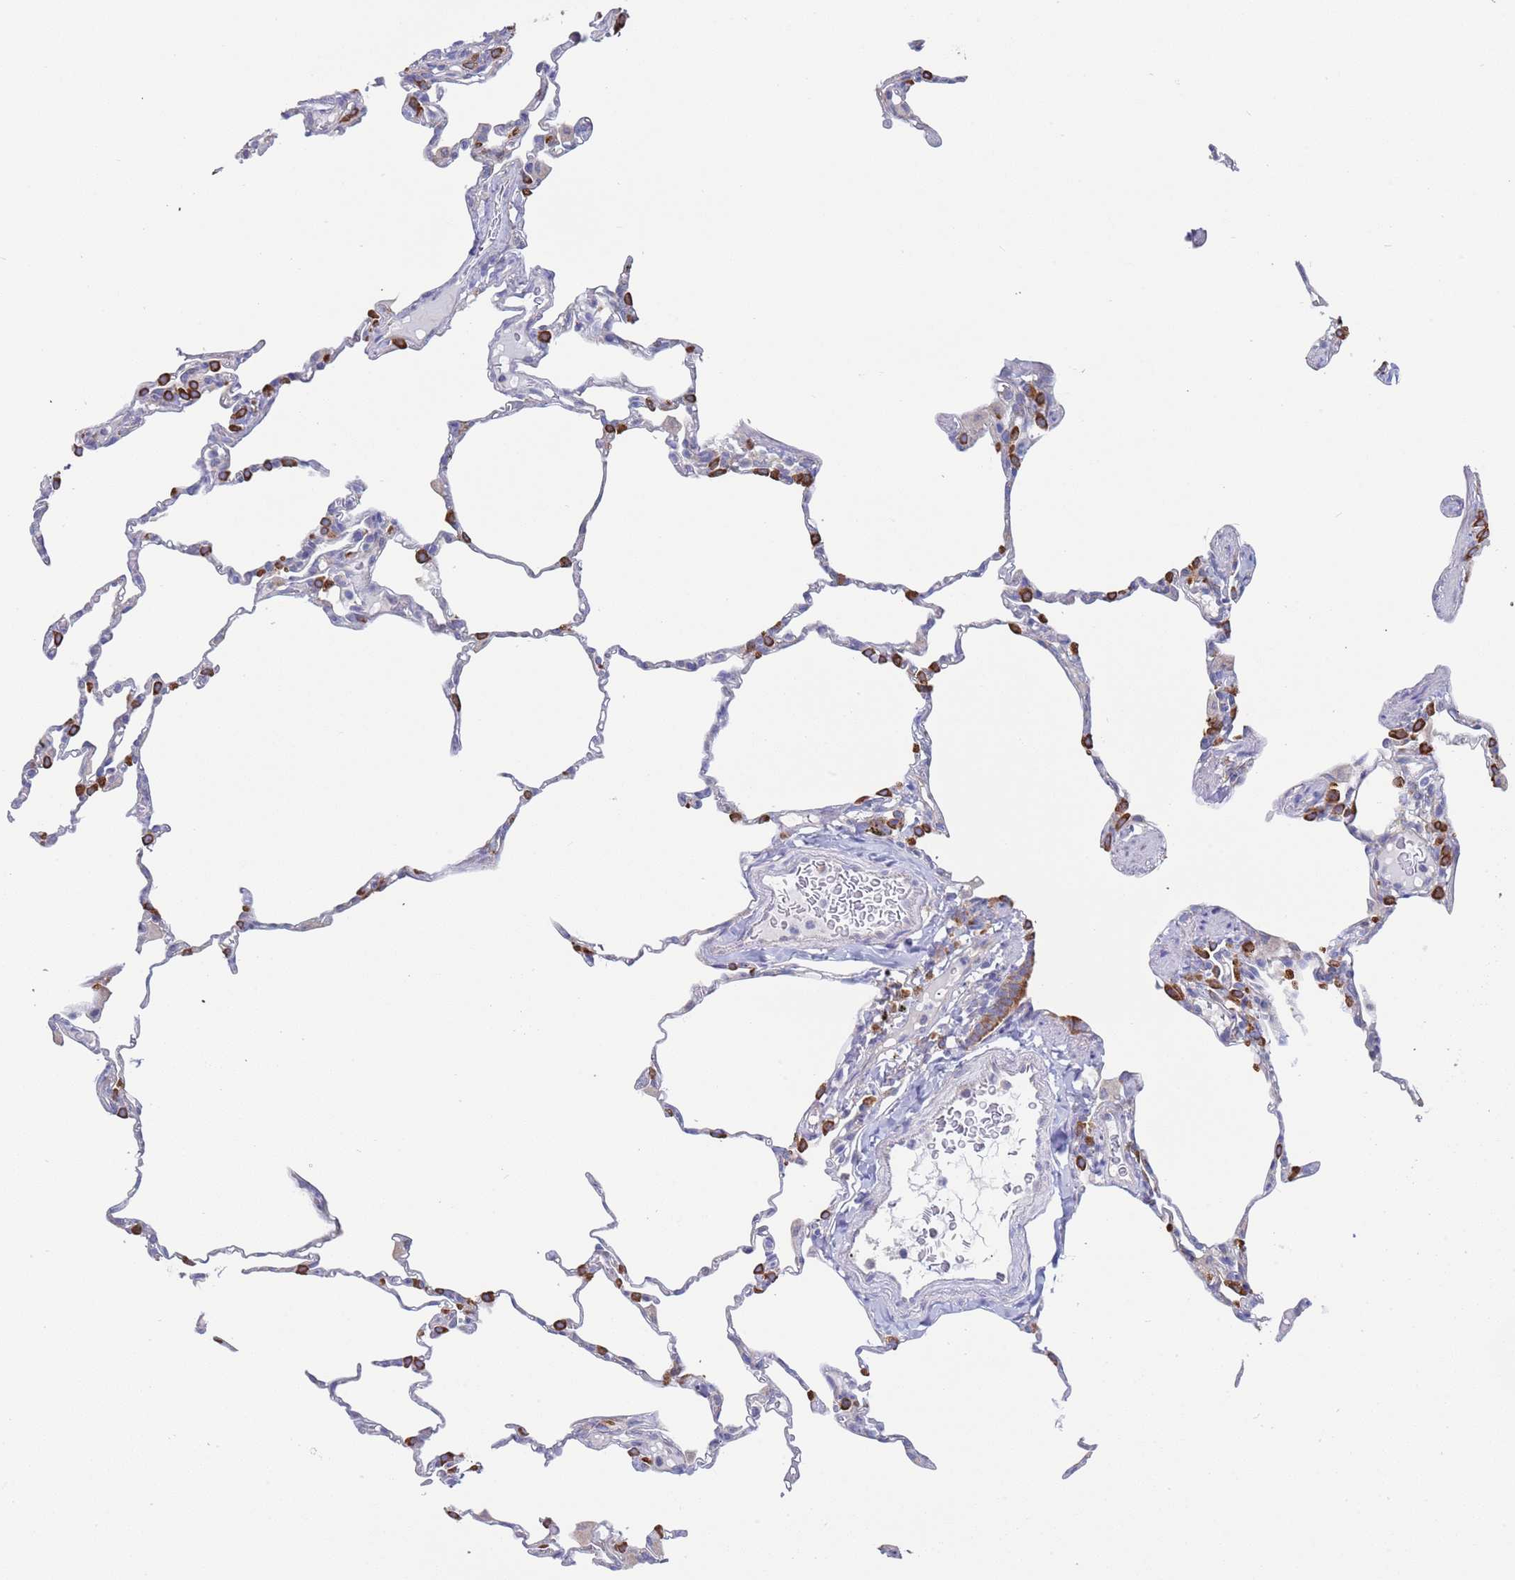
{"staining": {"intensity": "strong", "quantity": "25%-75%", "location": "cytoplasmic/membranous"}, "tissue": "lung", "cell_type": "Alveolar cells", "image_type": "normal", "snomed": [{"axis": "morphology", "description": "Normal tissue, NOS"}, {"axis": "topography", "description": "Lung"}], "caption": "Immunohistochemical staining of normal human lung demonstrates strong cytoplasmic/membranous protein positivity in approximately 25%-75% of alveolar cells.", "gene": "ENSG00000286098", "patient": {"sex": "male", "age": 20}}